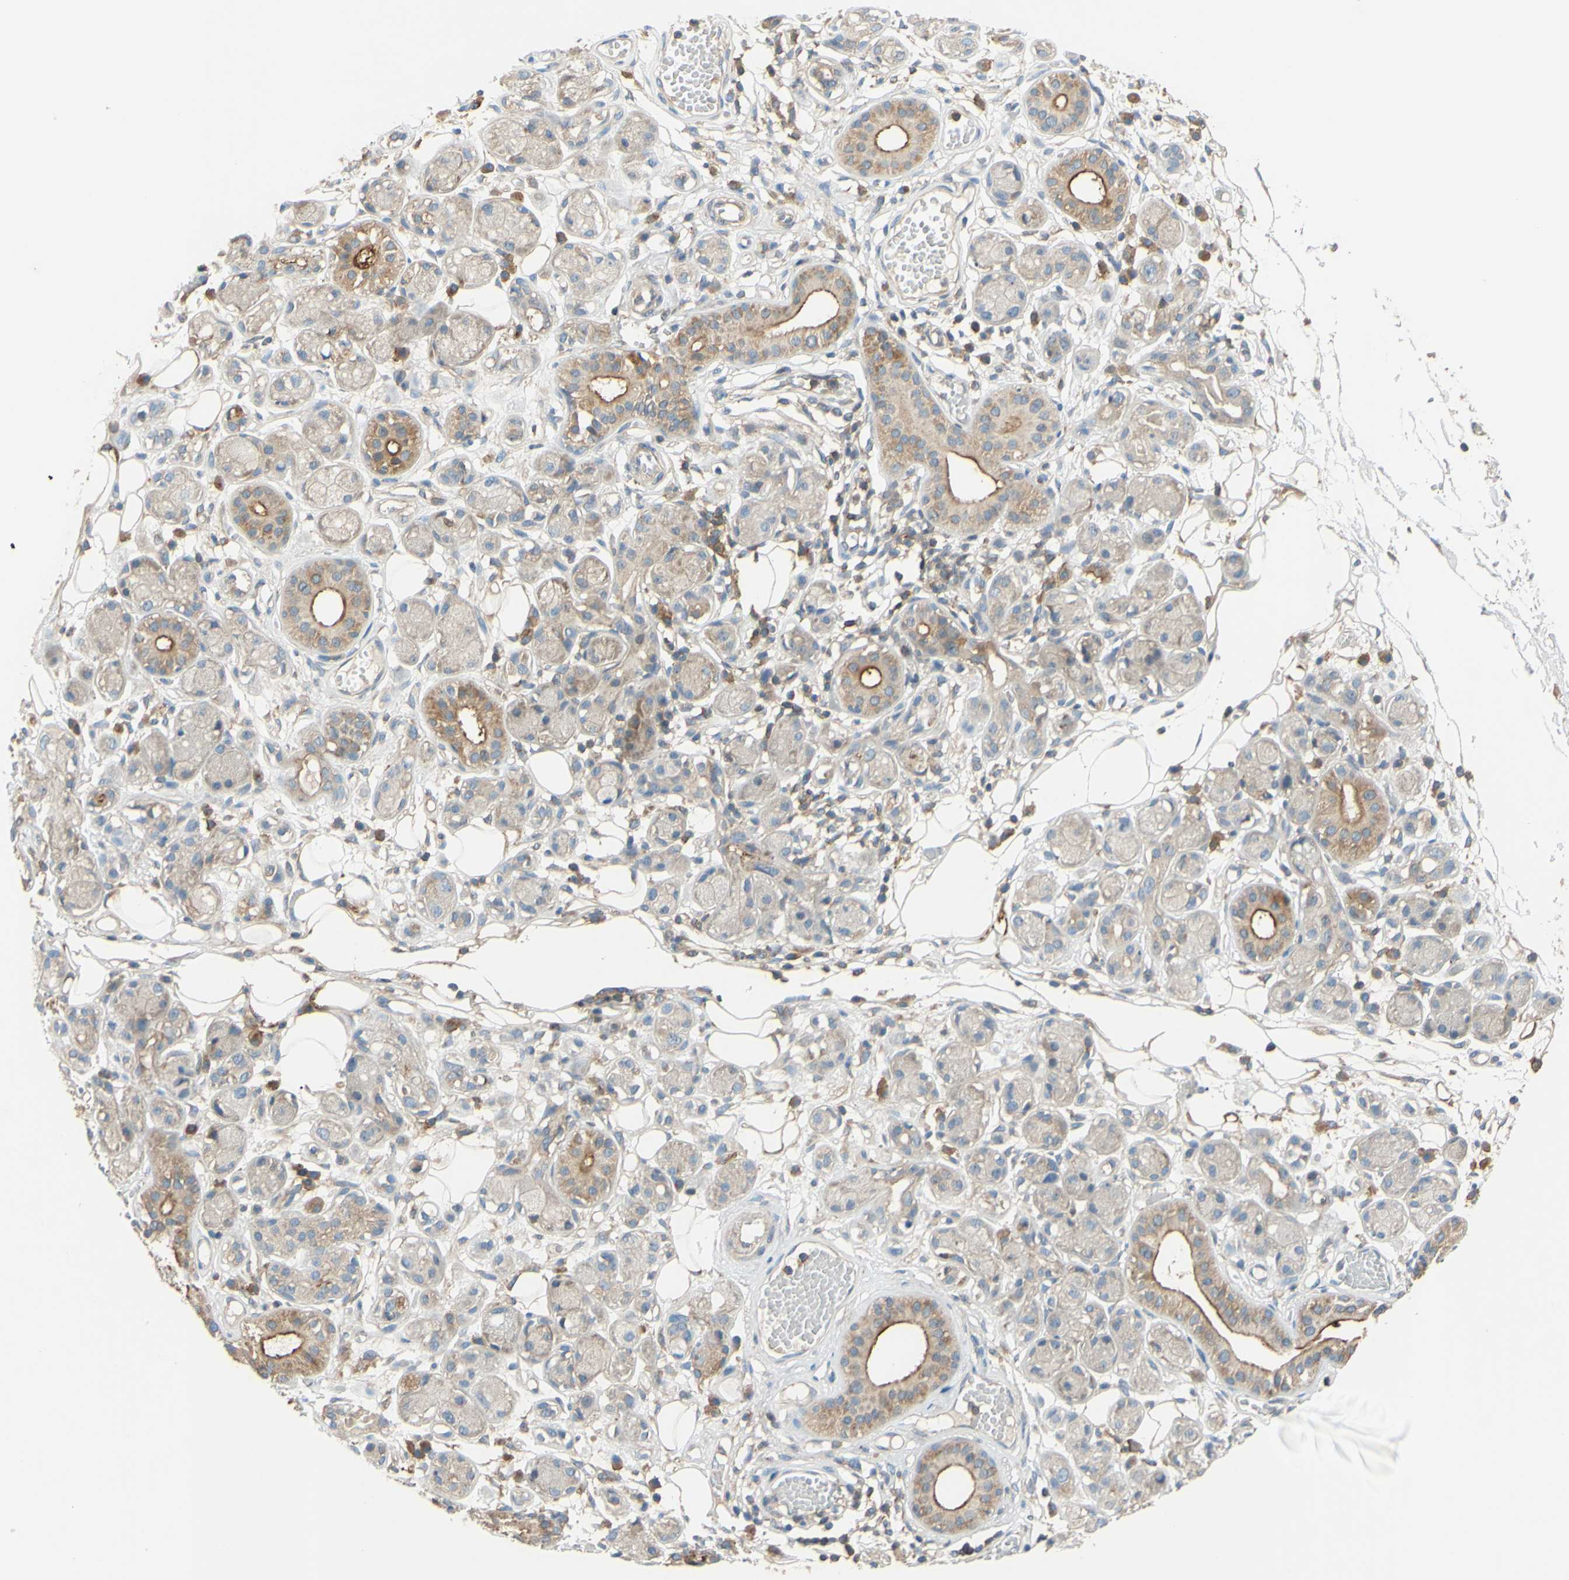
{"staining": {"intensity": "moderate", "quantity": ">75%", "location": "cytoplasmic/membranous"}, "tissue": "adipose tissue", "cell_type": "Adipocytes", "image_type": "normal", "snomed": [{"axis": "morphology", "description": "Normal tissue, NOS"}, {"axis": "morphology", "description": "Inflammation, NOS"}, {"axis": "topography", "description": "Vascular tissue"}, {"axis": "topography", "description": "Salivary gland"}], "caption": "Brown immunohistochemical staining in benign human adipose tissue shows moderate cytoplasmic/membranous positivity in approximately >75% of adipocytes.", "gene": "POR", "patient": {"sex": "female", "age": 75}}